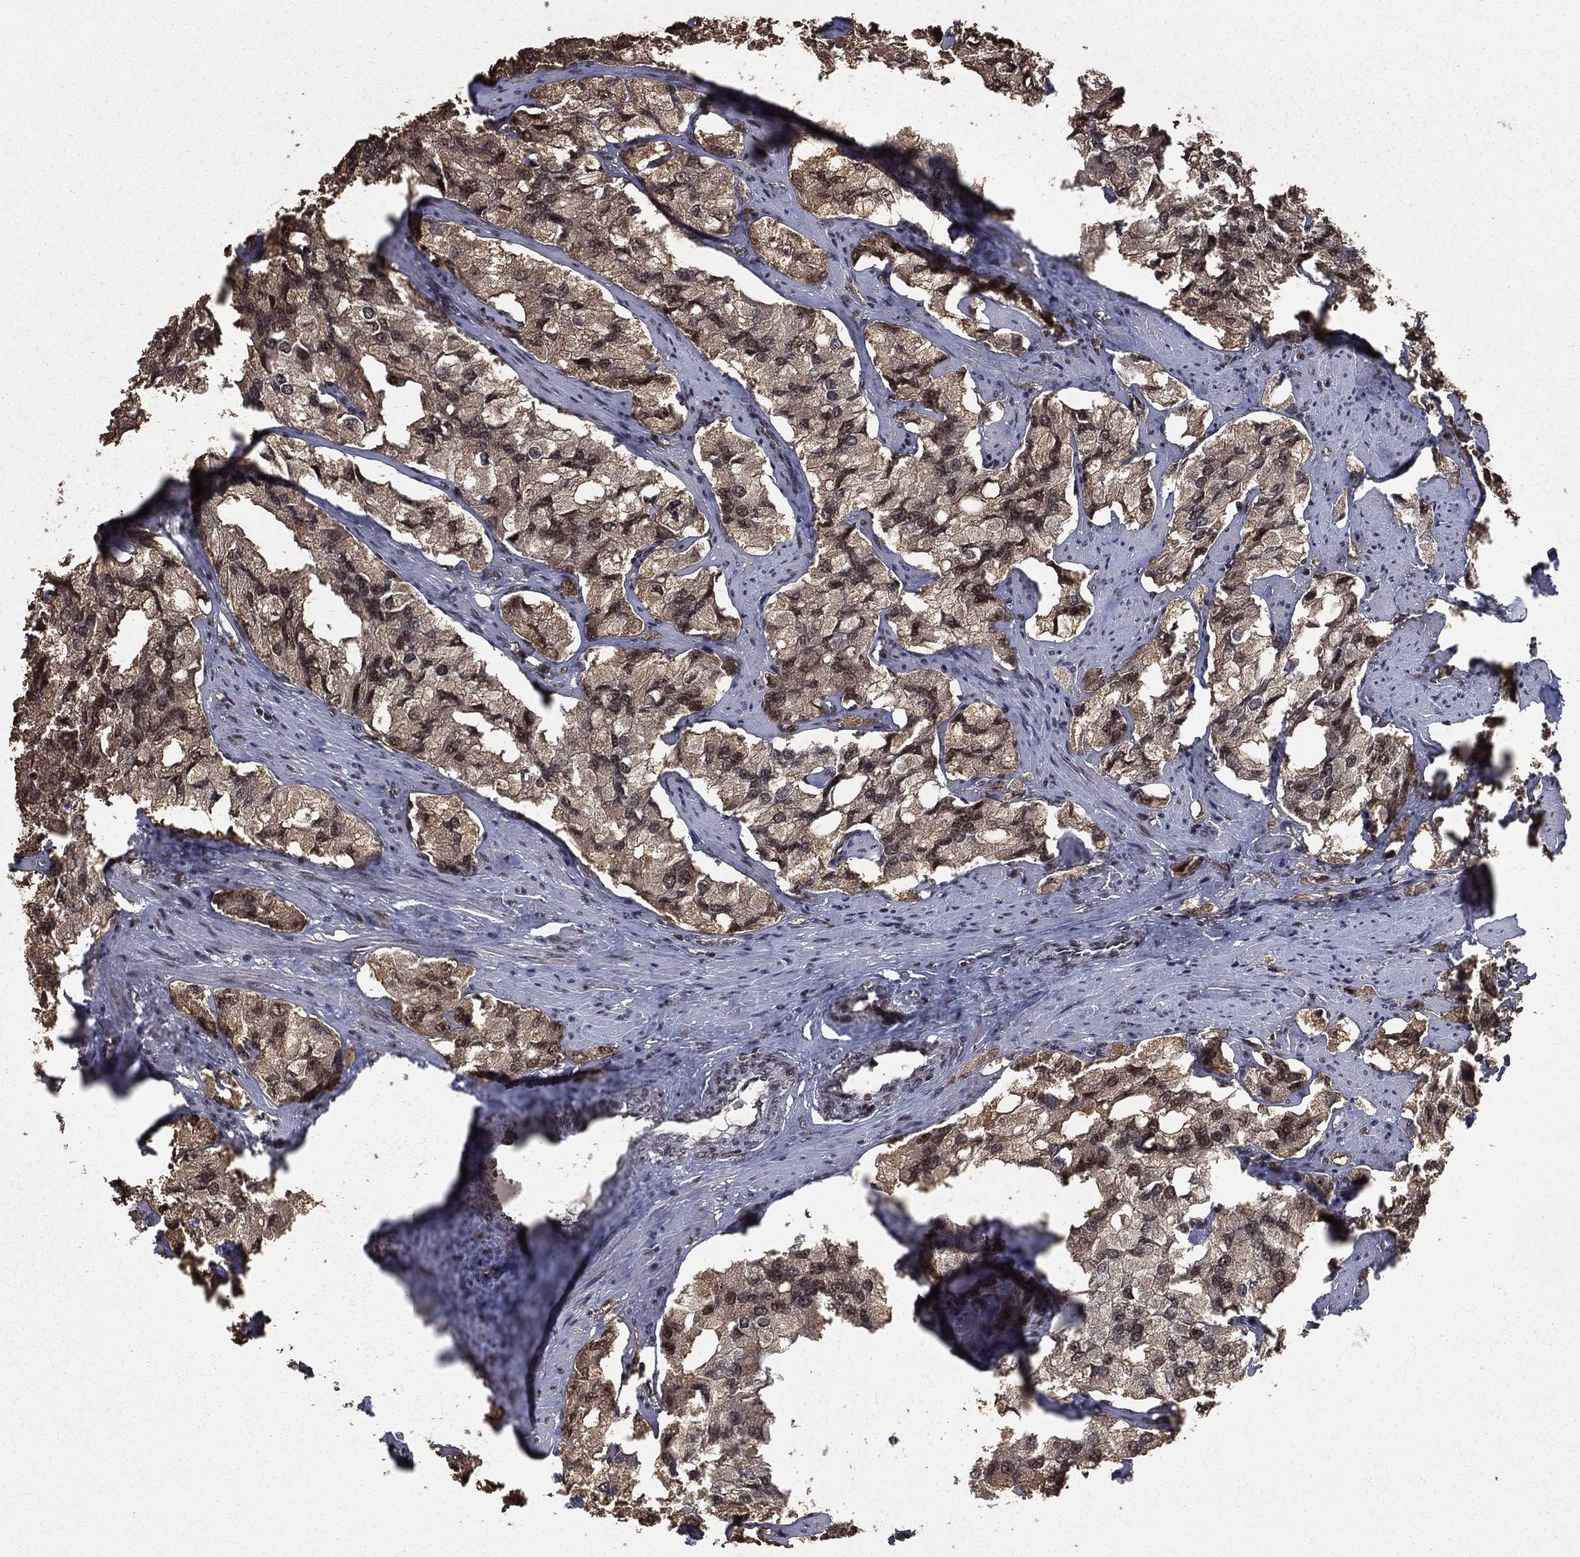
{"staining": {"intensity": "moderate", "quantity": "25%-75%", "location": "cytoplasmic/membranous"}, "tissue": "prostate cancer", "cell_type": "Tumor cells", "image_type": "cancer", "snomed": [{"axis": "morphology", "description": "Adenocarcinoma, NOS"}, {"axis": "topography", "description": "Prostate and seminal vesicle, NOS"}, {"axis": "topography", "description": "Prostate"}], "caption": "A brown stain shows moderate cytoplasmic/membranous positivity of a protein in prostate adenocarcinoma tumor cells.", "gene": "JMJD6", "patient": {"sex": "male", "age": 64}}